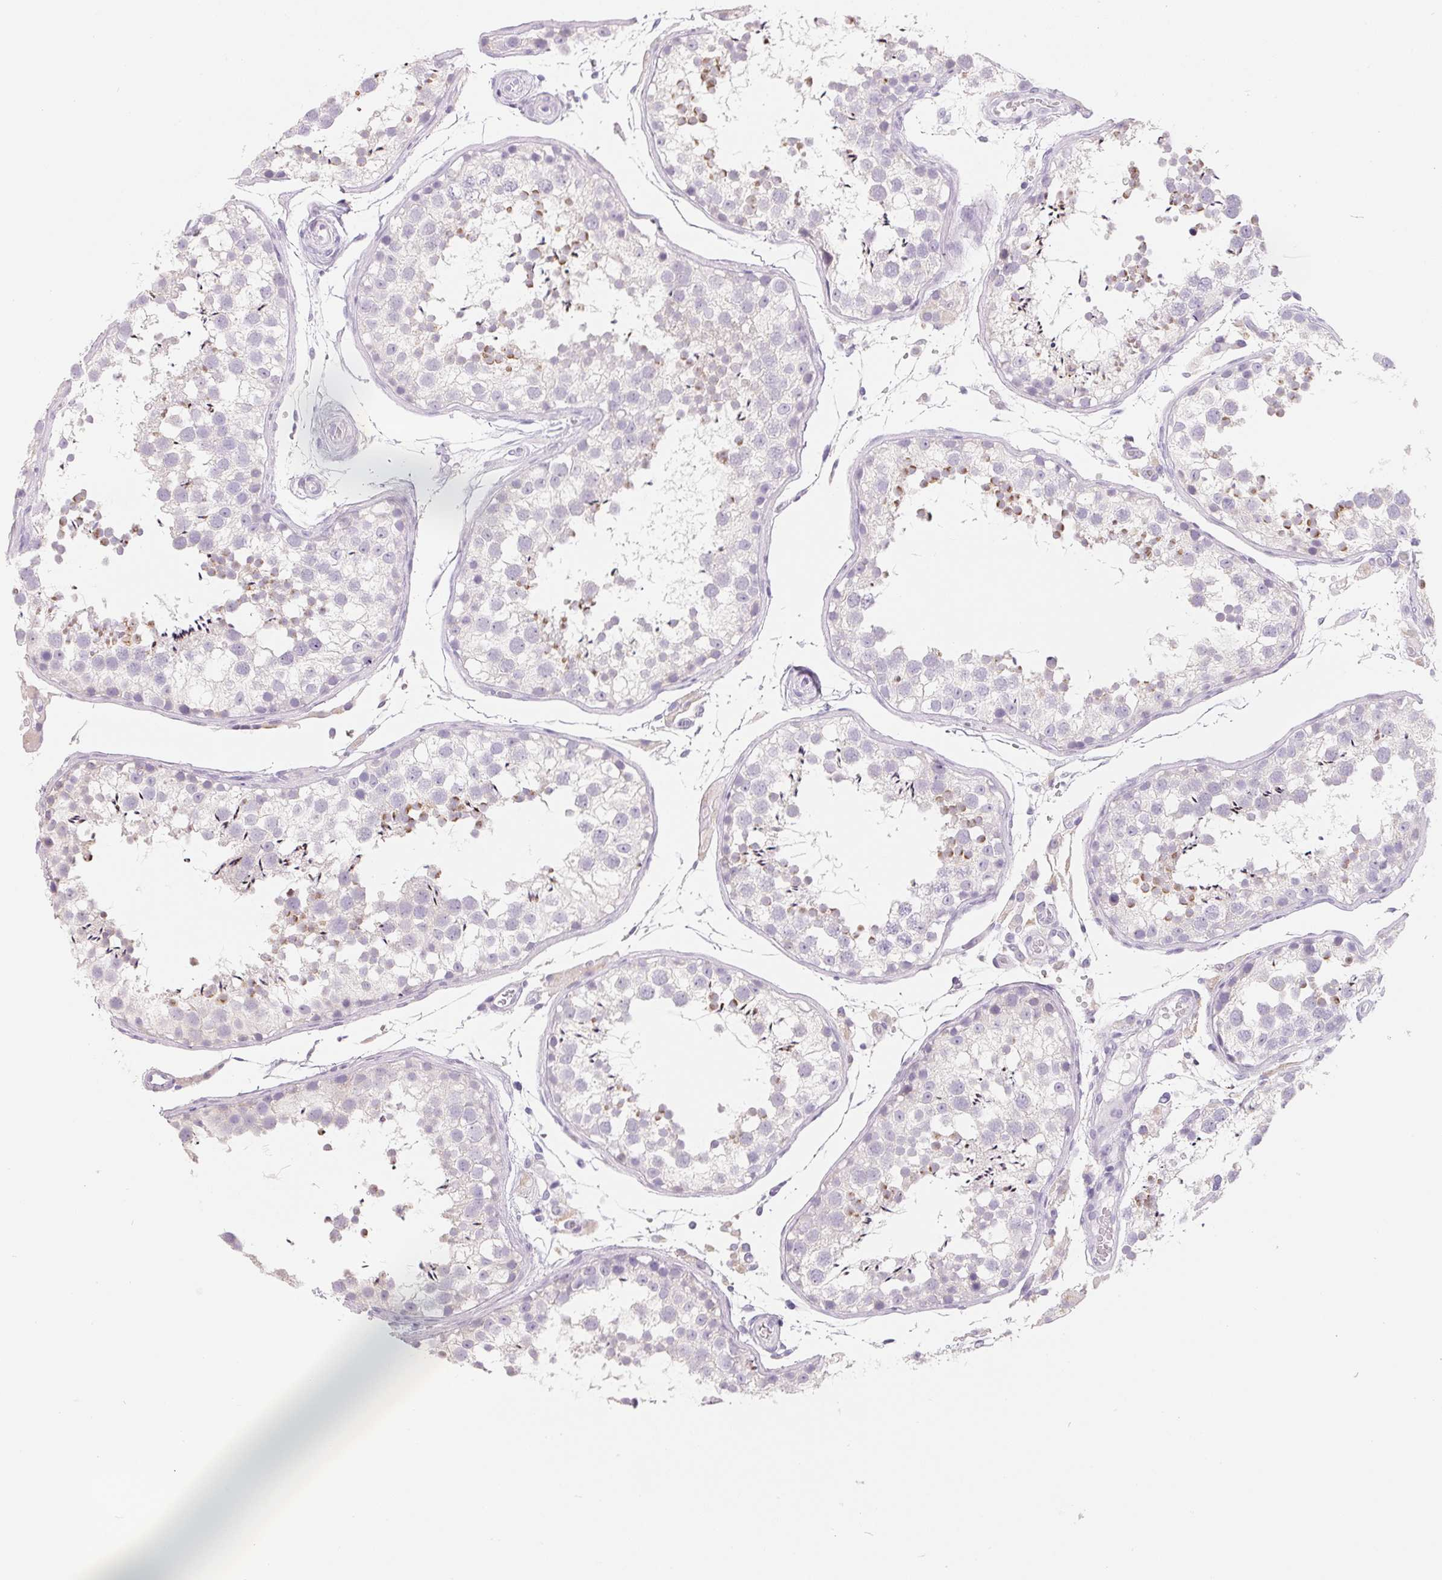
{"staining": {"intensity": "moderate", "quantity": "<25%", "location": "cytoplasmic/membranous"}, "tissue": "testis", "cell_type": "Cells in seminiferous ducts", "image_type": "normal", "snomed": [{"axis": "morphology", "description": "Normal tissue, NOS"}, {"axis": "topography", "description": "Testis"}], "caption": "The image displays a brown stain indicating the presence of a protein in the cytoplasmic/membranous of cells in seminiferous ducts in testis. (IHC, brightfield microscopy, high magnification).", "gene": "SPACA5B", "patient": {"sex": "male", "age": 29}}